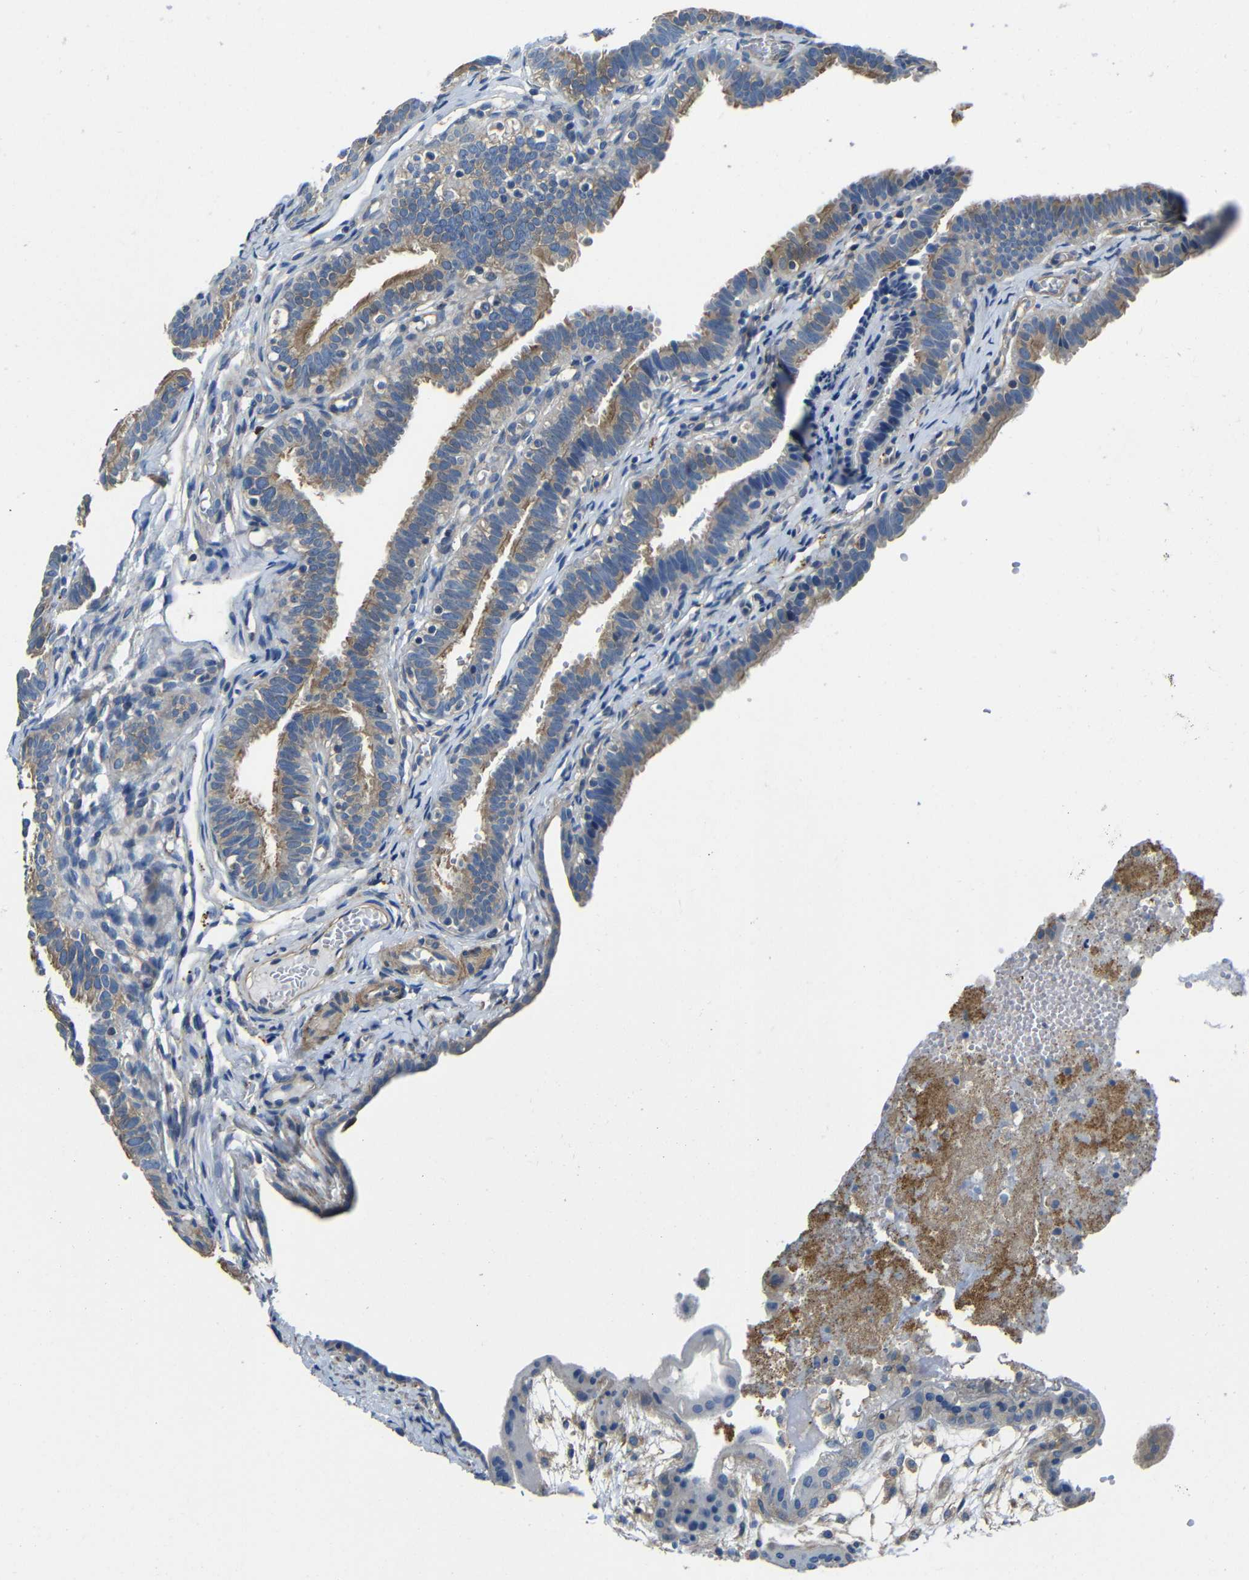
{"staining": {"intensity": "moderate", "quantity": ">75%", "location": "cytoplasmic/membranous"}, "tissue": "fallopian tube", "cell_type": "Glandular cells", "image_type": "normal", "snomed": [{"axis": "morphology", "description": "Normal tissue, NOS"}, {"axis": "topography", "description": "Fallopian tube"}, {"axis": "topography", "description": "Placenta"}], "caption": "Fallopian tube stained with immunohistochemistry displays moderate cytoplasmic/membranous positivity in about >75% of glandular cells. The protein of interest is stained brown, and the nuclei are stained in blue (DAB IHC with brightfield microscopy, high magnification).", "gene": "GDI1", "patient": {"sex": "female", "age": 34}}